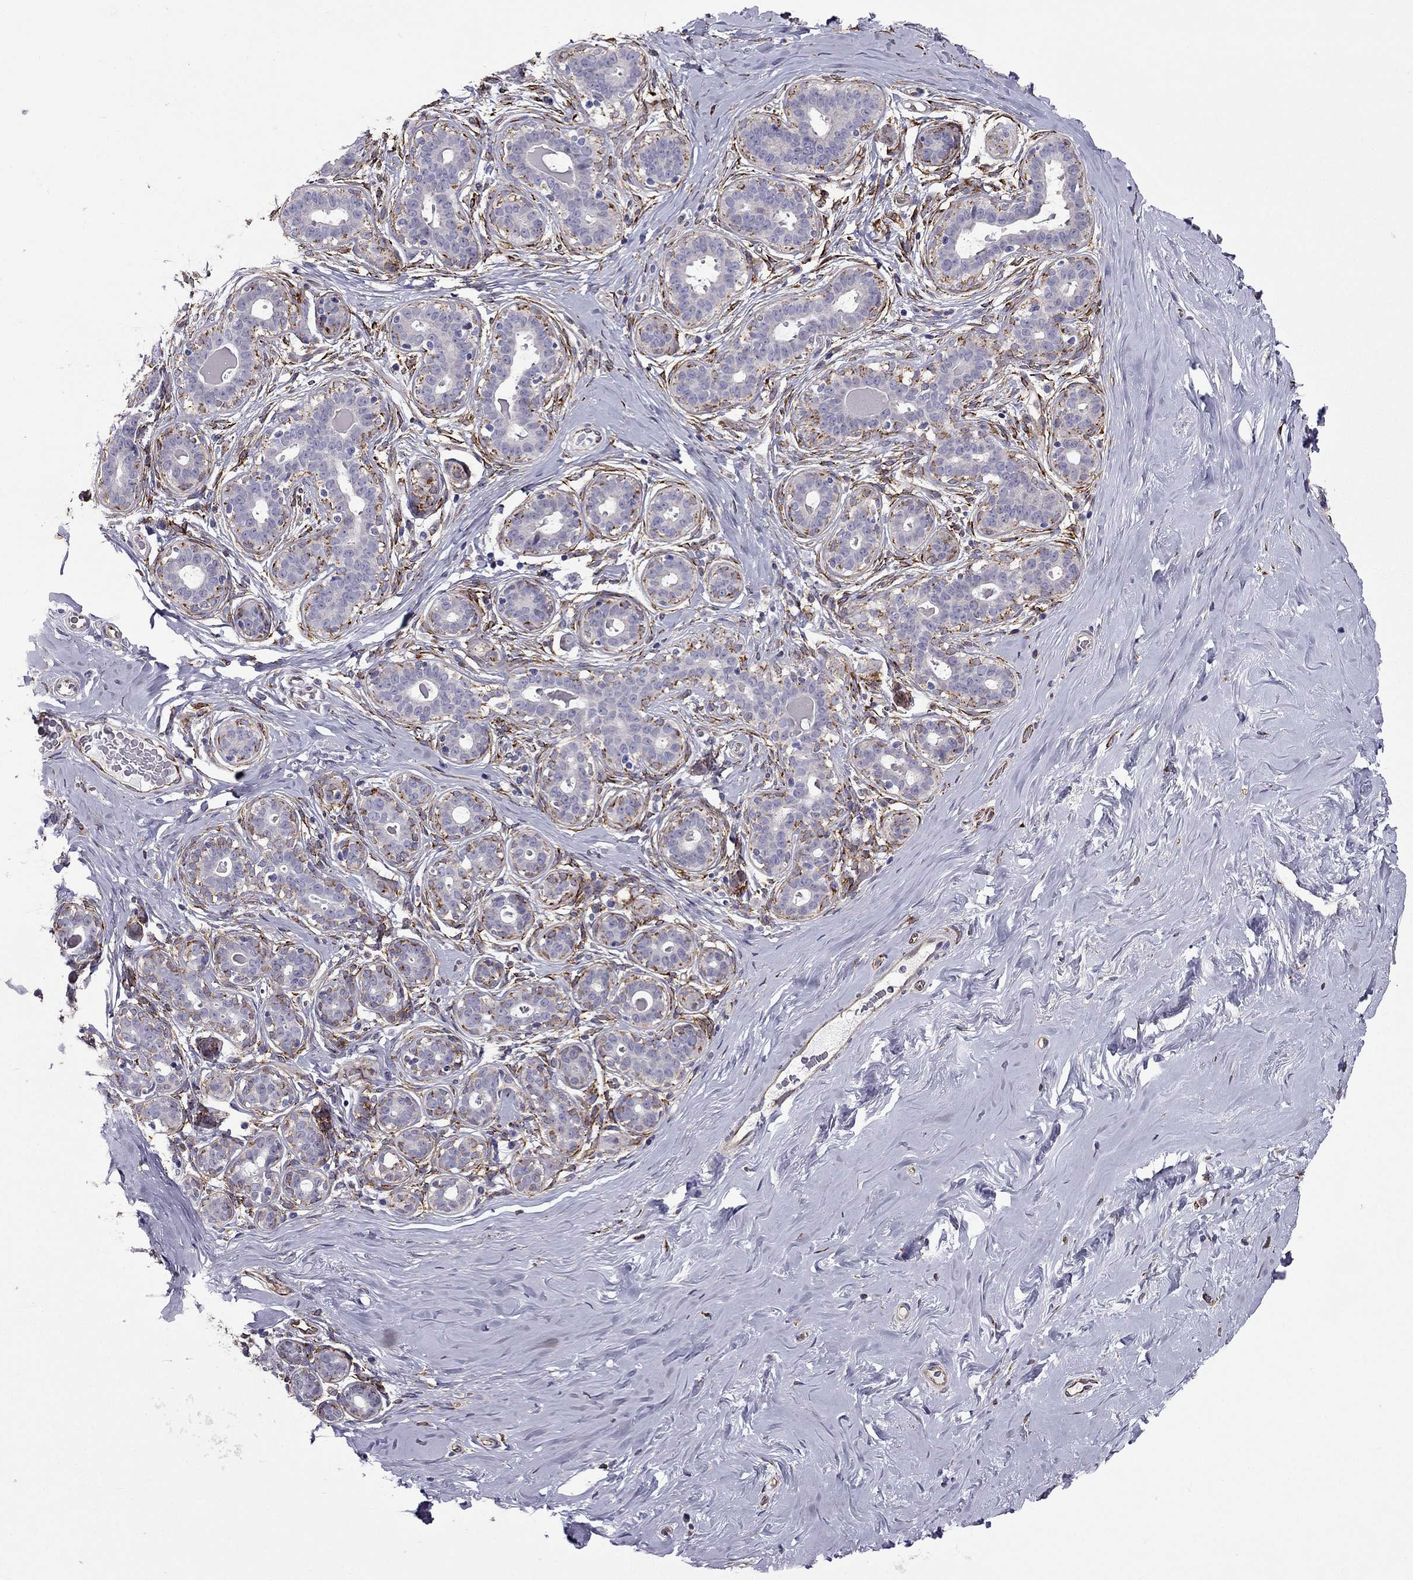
{"staining": {"intensity": "negative", "quantity": "none", "location": "none"}, "tissue": "breast", "cell_type": "Adipocytes", "image_type": "normal", "snomed": [{"axis": "morphology", "description": "Normal tissue, NOS"}, {"axis": "topography", "description": "Skin"}, {"axis": "topography", "description": "Breast"}], "caption": "Immunohistochemistry micrograph of normal breast: human breast stained with DAB (3,3'-diaminobenzidine) displays no significant protein staining in adipocytes.", "gene": "IKBIP", "patient": {"sex": "female", "age": 43}}